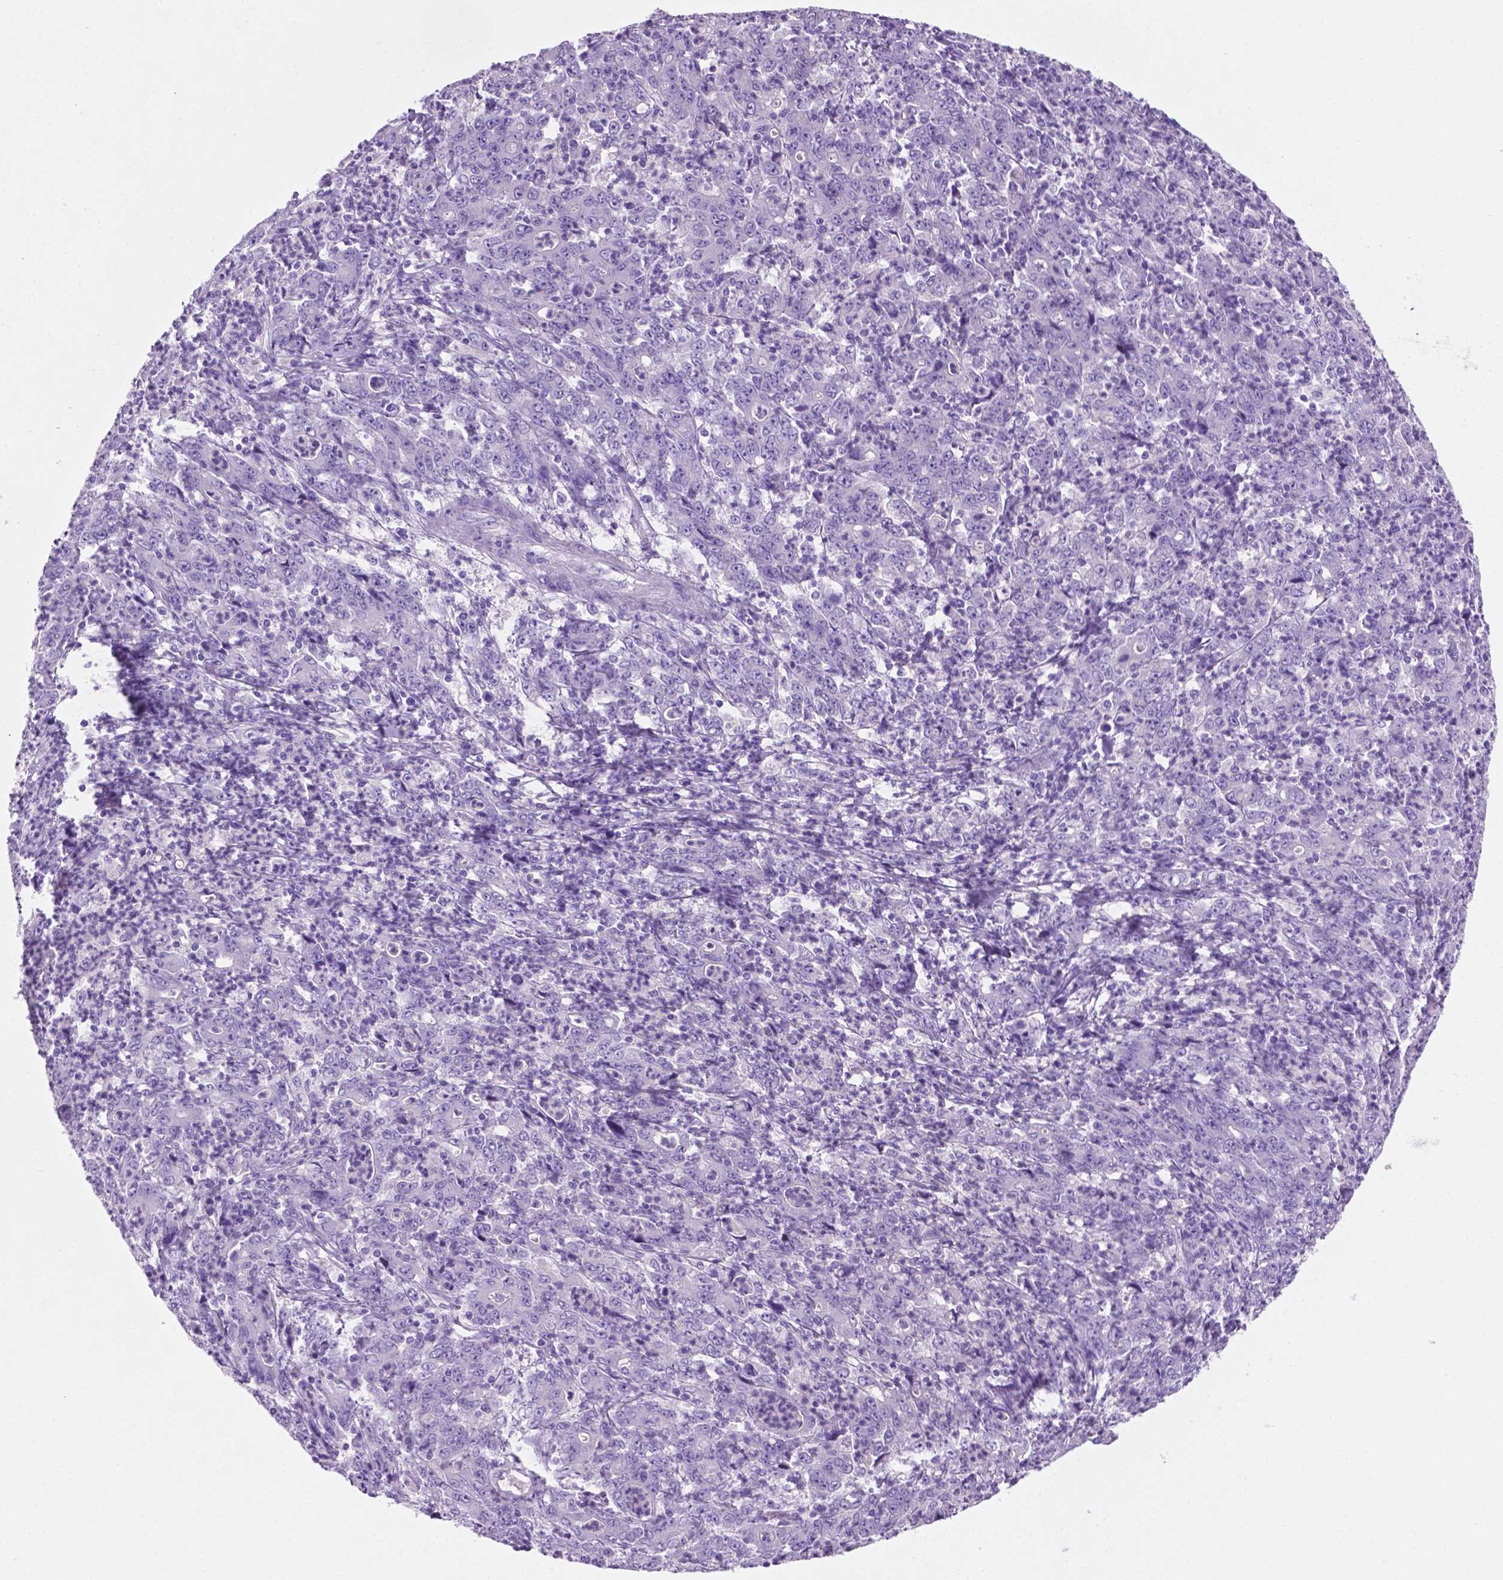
{"staining": {"intensity": "negative", "quantity": "none", "location": "none"}, "tissue": "stomach cancer", "cell_type": "Tumor cells", "image_type": "cancer", "snomed": [{"axis": "morphology", "description": "Adenocarcinoma, NOS"}, {"axis": "topography", "description": "Stomach, lower"}], "caption": "Immunohistochemistry (IHC) histopathology image of neoplastic tissue: human stomach cancer stained with DAB (3,3'-diaminobenzidine) reveals no significant protein positivity in tumor cells.", "gene": "POU4F1", "patient": {"sex": "female", "age": 71}}